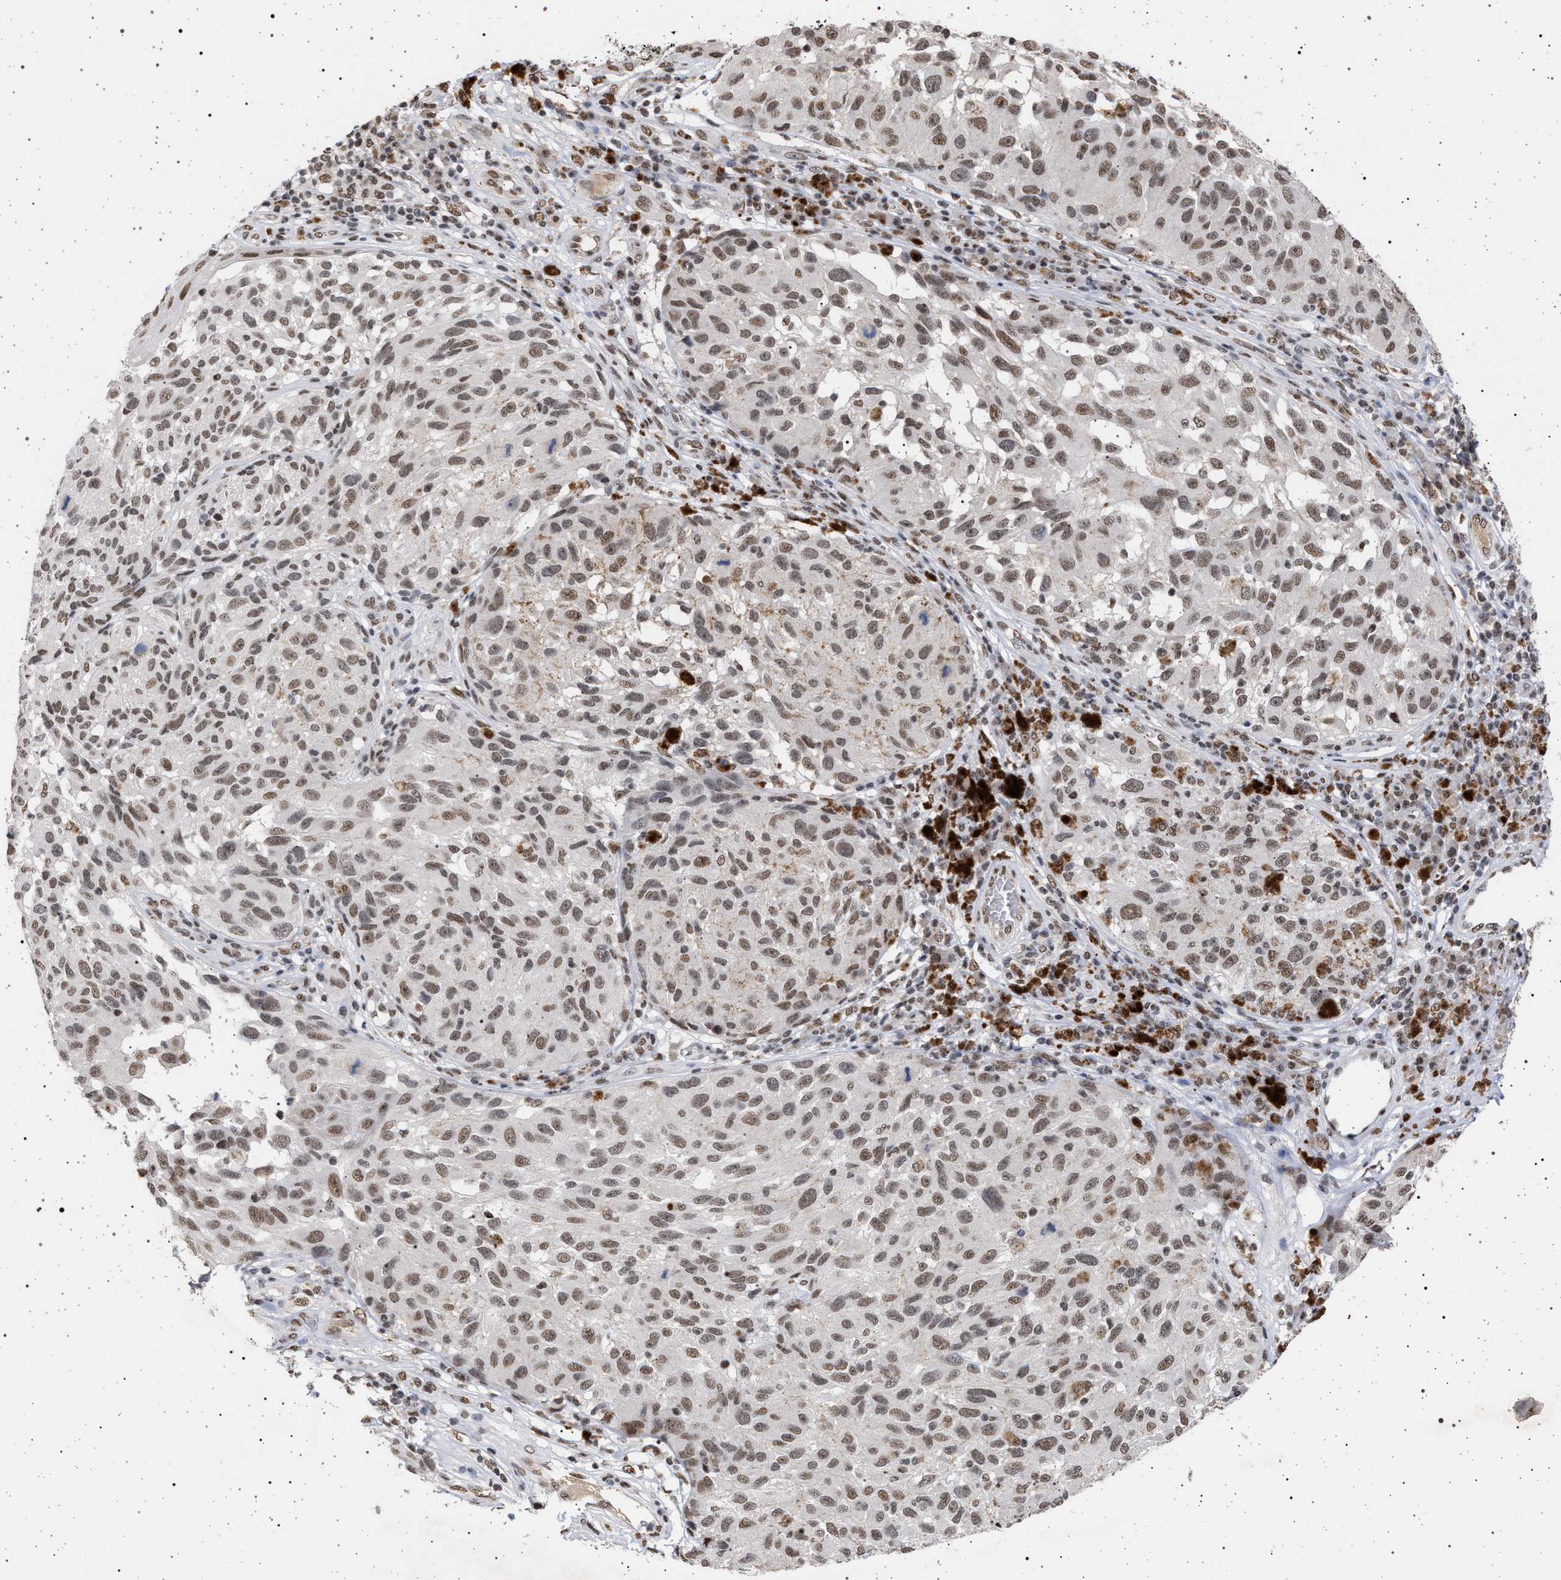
{"staining": {"intensity": "weak", "quantity": ">75%", "location": "nuclear"}, "tissue": "melanoma", "cell_type": "Tumor cells", "image_type": "cancer", "snomed": [{"axis": "morphology", "description": "Malignant melanoma, NOS"}, {"axis": "topography", "description": "Skin"}], "caption": "Weak nuclear positivity is appreciated in approximately >75% of tumor cells in malignant melanoma.", "gene": "PHF12", "patient": {"sex": "female", "age": 73}}